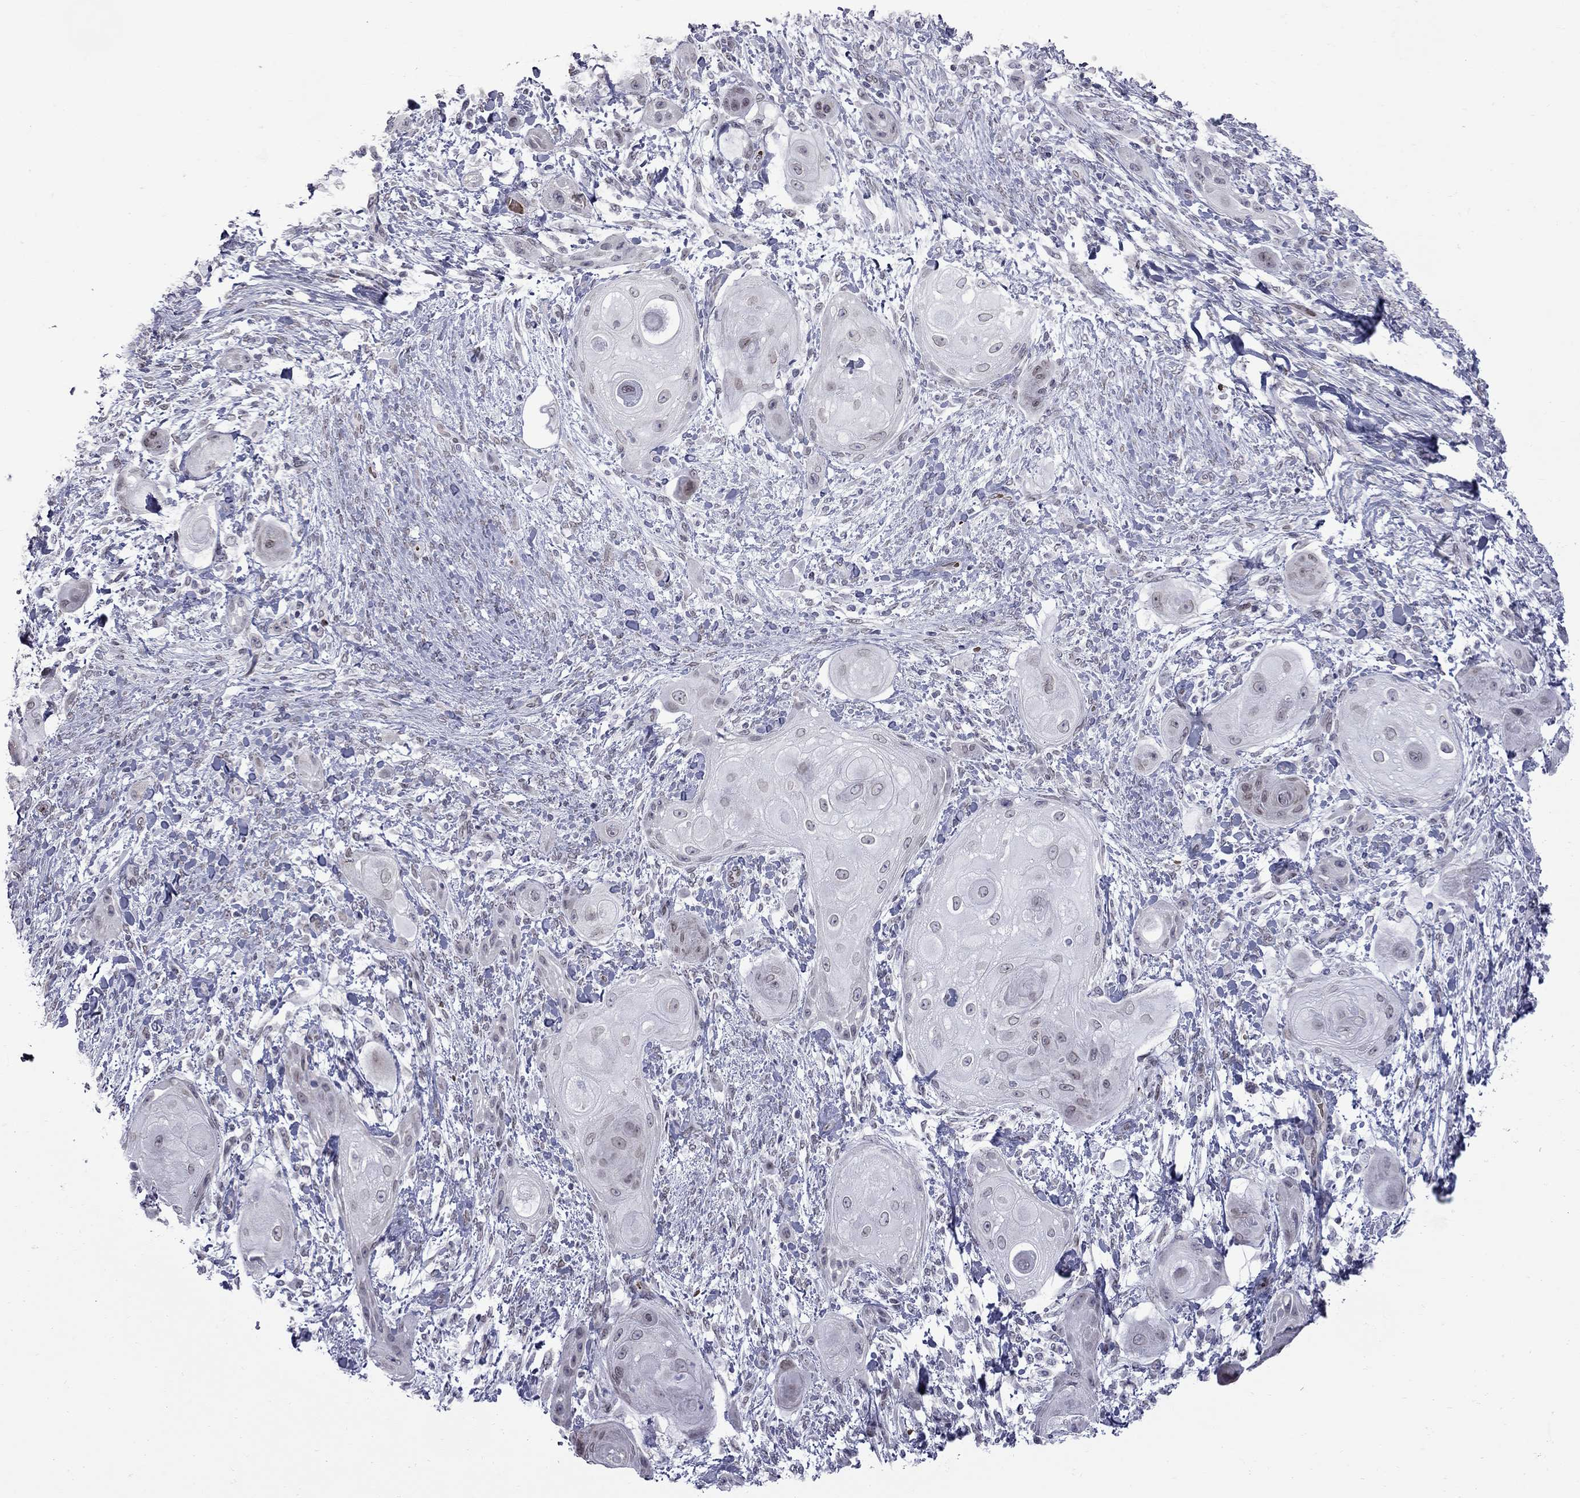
{"staining": {"intensity": "negative", "quantity": "none", "location": "none"}, "tissue": "skin cancer", "cell_type": "Tumor cells", "image_type": "cancer", "snomed": [{"axis": "morphology", "description": "Squamous cell carcinoma, NOS"}, {"axis": "topography", "description": "Skin"}], "caption": "DAB immunohistochemical staining of human skin cancer (squamous cell carcinoma) shows no significant expression in tumor cells.", "gene": "CLTCL1", "patient": {"sex": "male", "age": 62}}